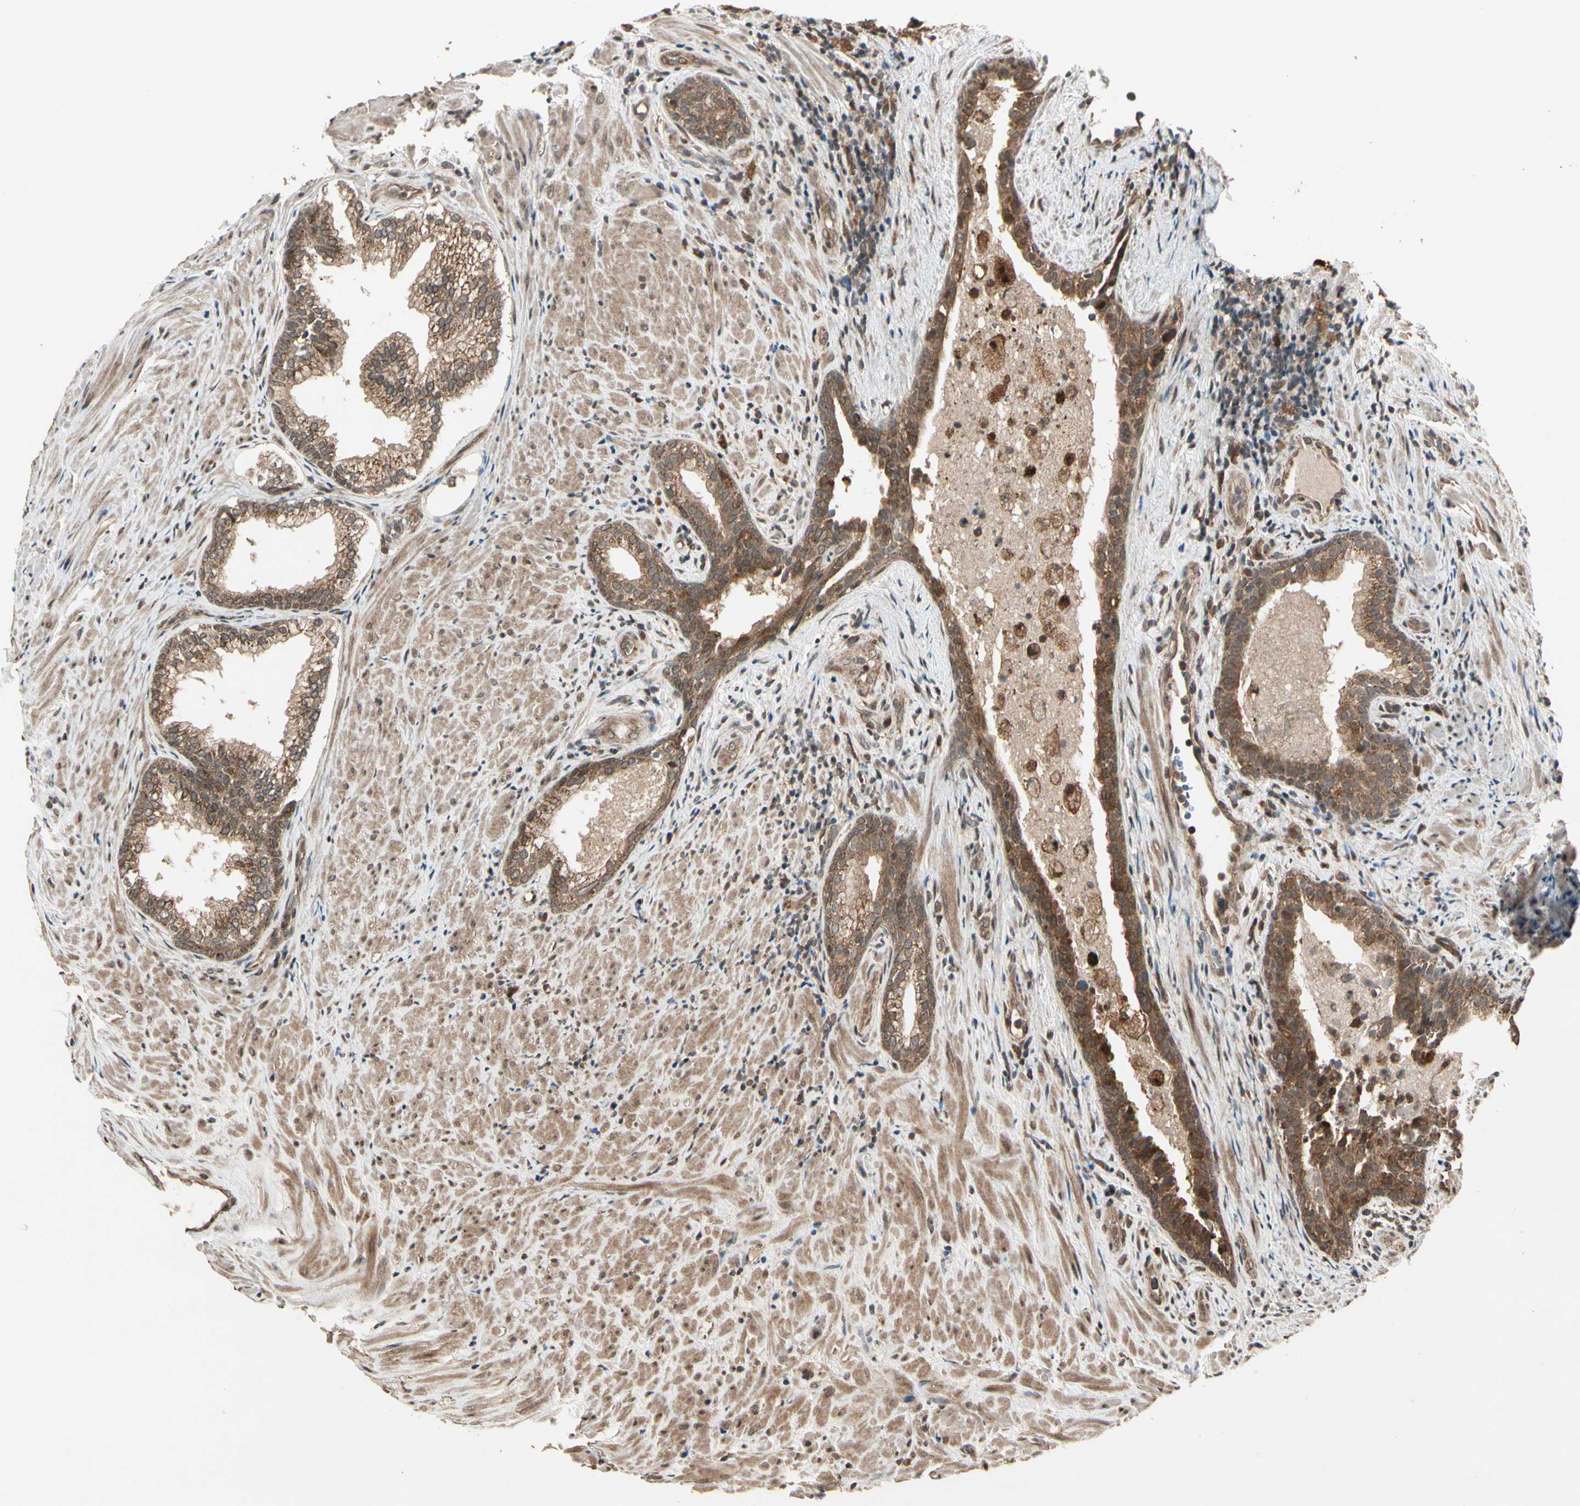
{"staining": {"intensity": "moderate", "quantity": ">75%", "location": "cytoplasmic/membranous"}, "tissue": "prostate", "cell_type": "Glandular cells", "image_type": "normal", "snomed": [{"axis": "morphology", "description": "Normal tissue, NOS"}, {"axis": "topography", "description": "Prostate"}], "caption": "Immunohistochemistry staining of normal prostate, which demonstrates medium levels of moderate cytoplasmic/membranous staining in approximately >75% of glandular cells indicating moderate cytoplasmic/membranous protein positivity. The staining was performed using DAB (brown) for protein detection and nuclei were counterstained in hematoxylin (blue).", "gene": "GLUL", "patient": {"sex": "male", "age": 76}}